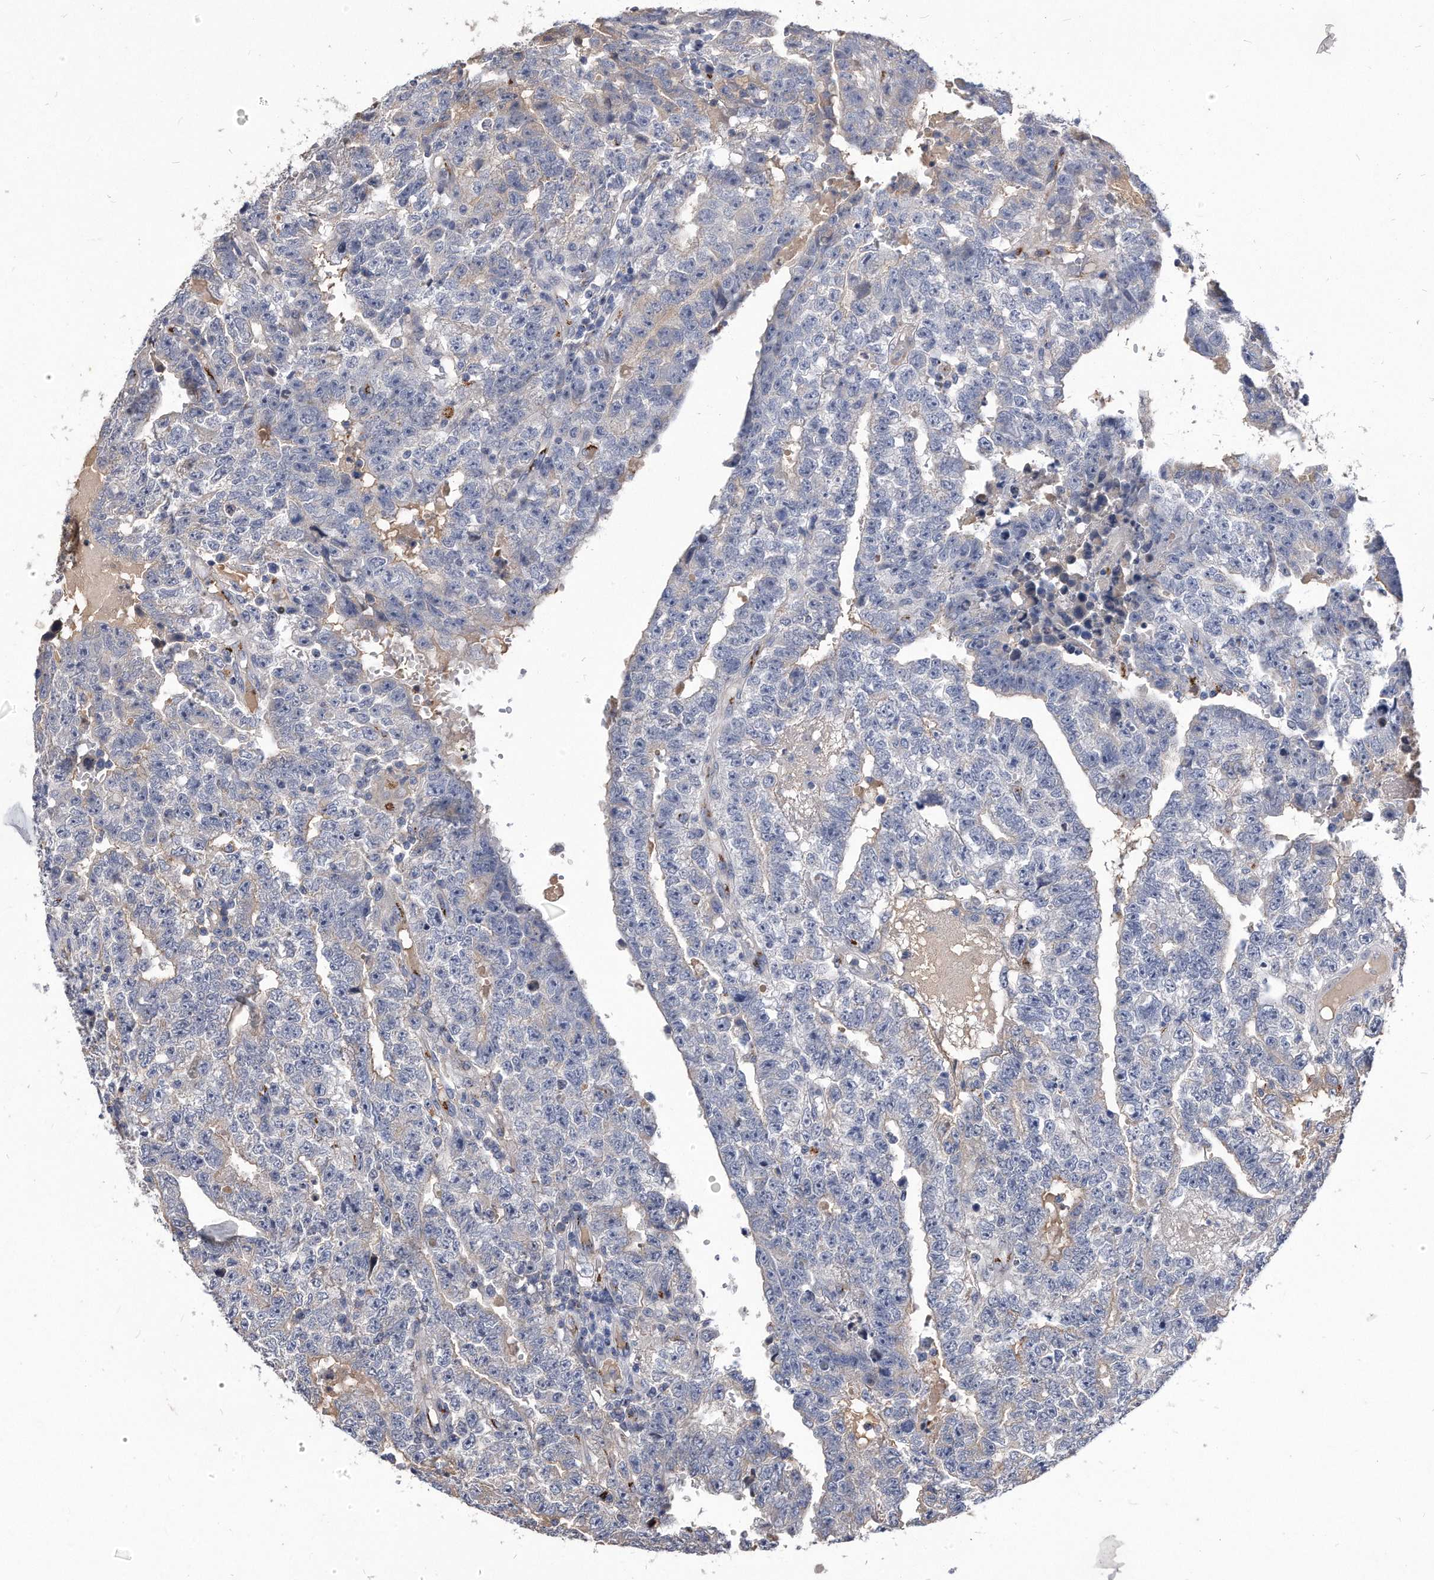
{"staining": {"intensity": "negative", "quantity": "none", "location": "none"}, "tissue": "testis cancer", "cell_type": "Tumor cells", "image_type": "cancer", "snomed": [{"axis": "morphology", "description": "Carcinoma, Embryonal, NOS"}, {"axis": "topography", "description": "Testis"}], "caption": "Immunohistochemical staining of human testis embryonal carcinoma exhibits no significant staining in tumor cells.", "gene": "MGAT4A", "patient": {"sex": "male", "age": 25}}